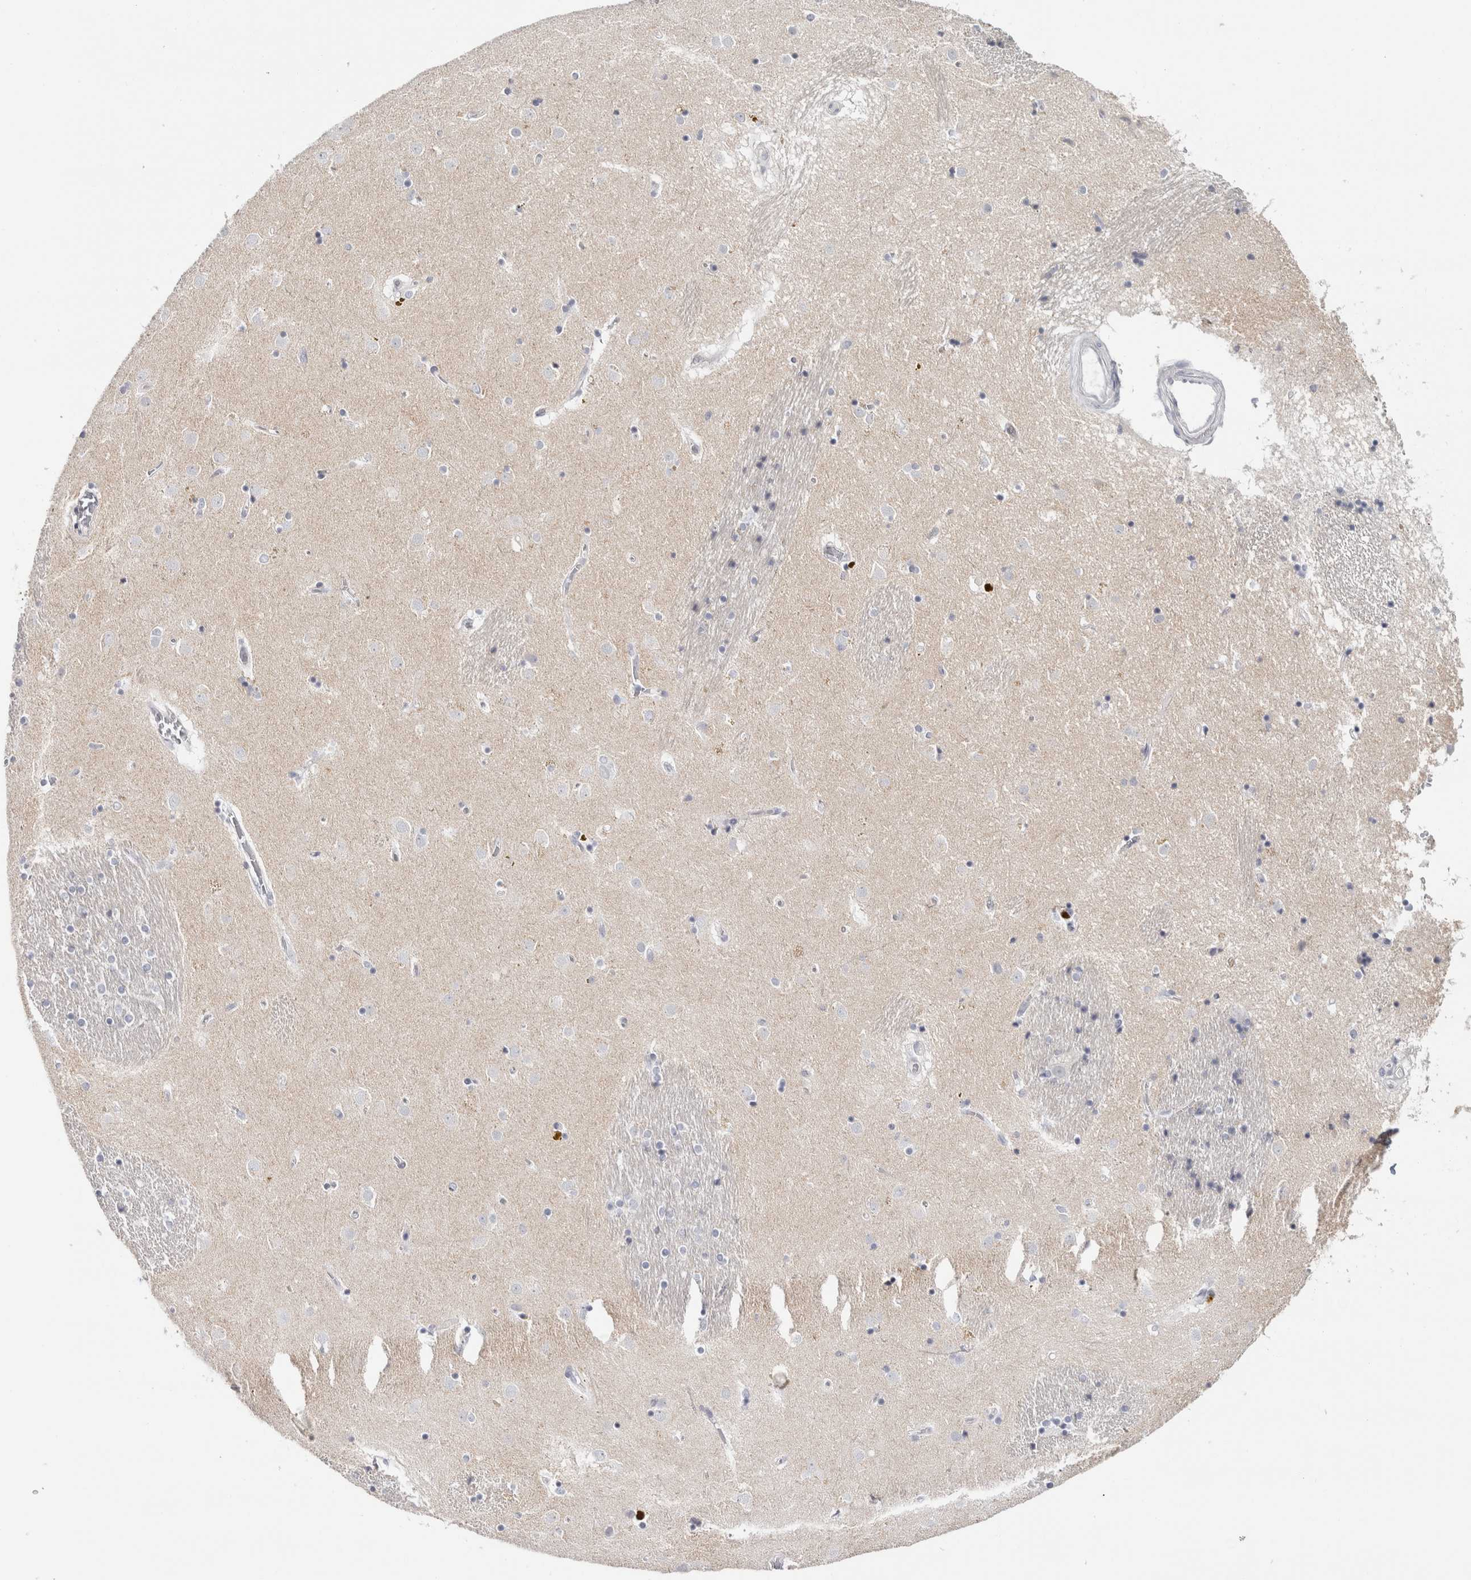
{"staining": {"intensity": "negative", "quantity": "none", "location": "none"}, "tissue": "caudate", "cell_type": "Glial cells", "image_type": "normal", "snomed": [{"axis": "morphology", "description": "Normal tissue, NOS"}, {"axis": "topography", "description": "Lateral ventricle wall"}], "caption": "Benign caudate was stained to show a protein in brown. There is no significant expression in glial cells. (DAB (3,3'-diaminobenzidine) immunohistochemistry with hematoxylin counter stain).", "gene": "RPH3AL", "patient": {"sex": "male", "age": 70}}